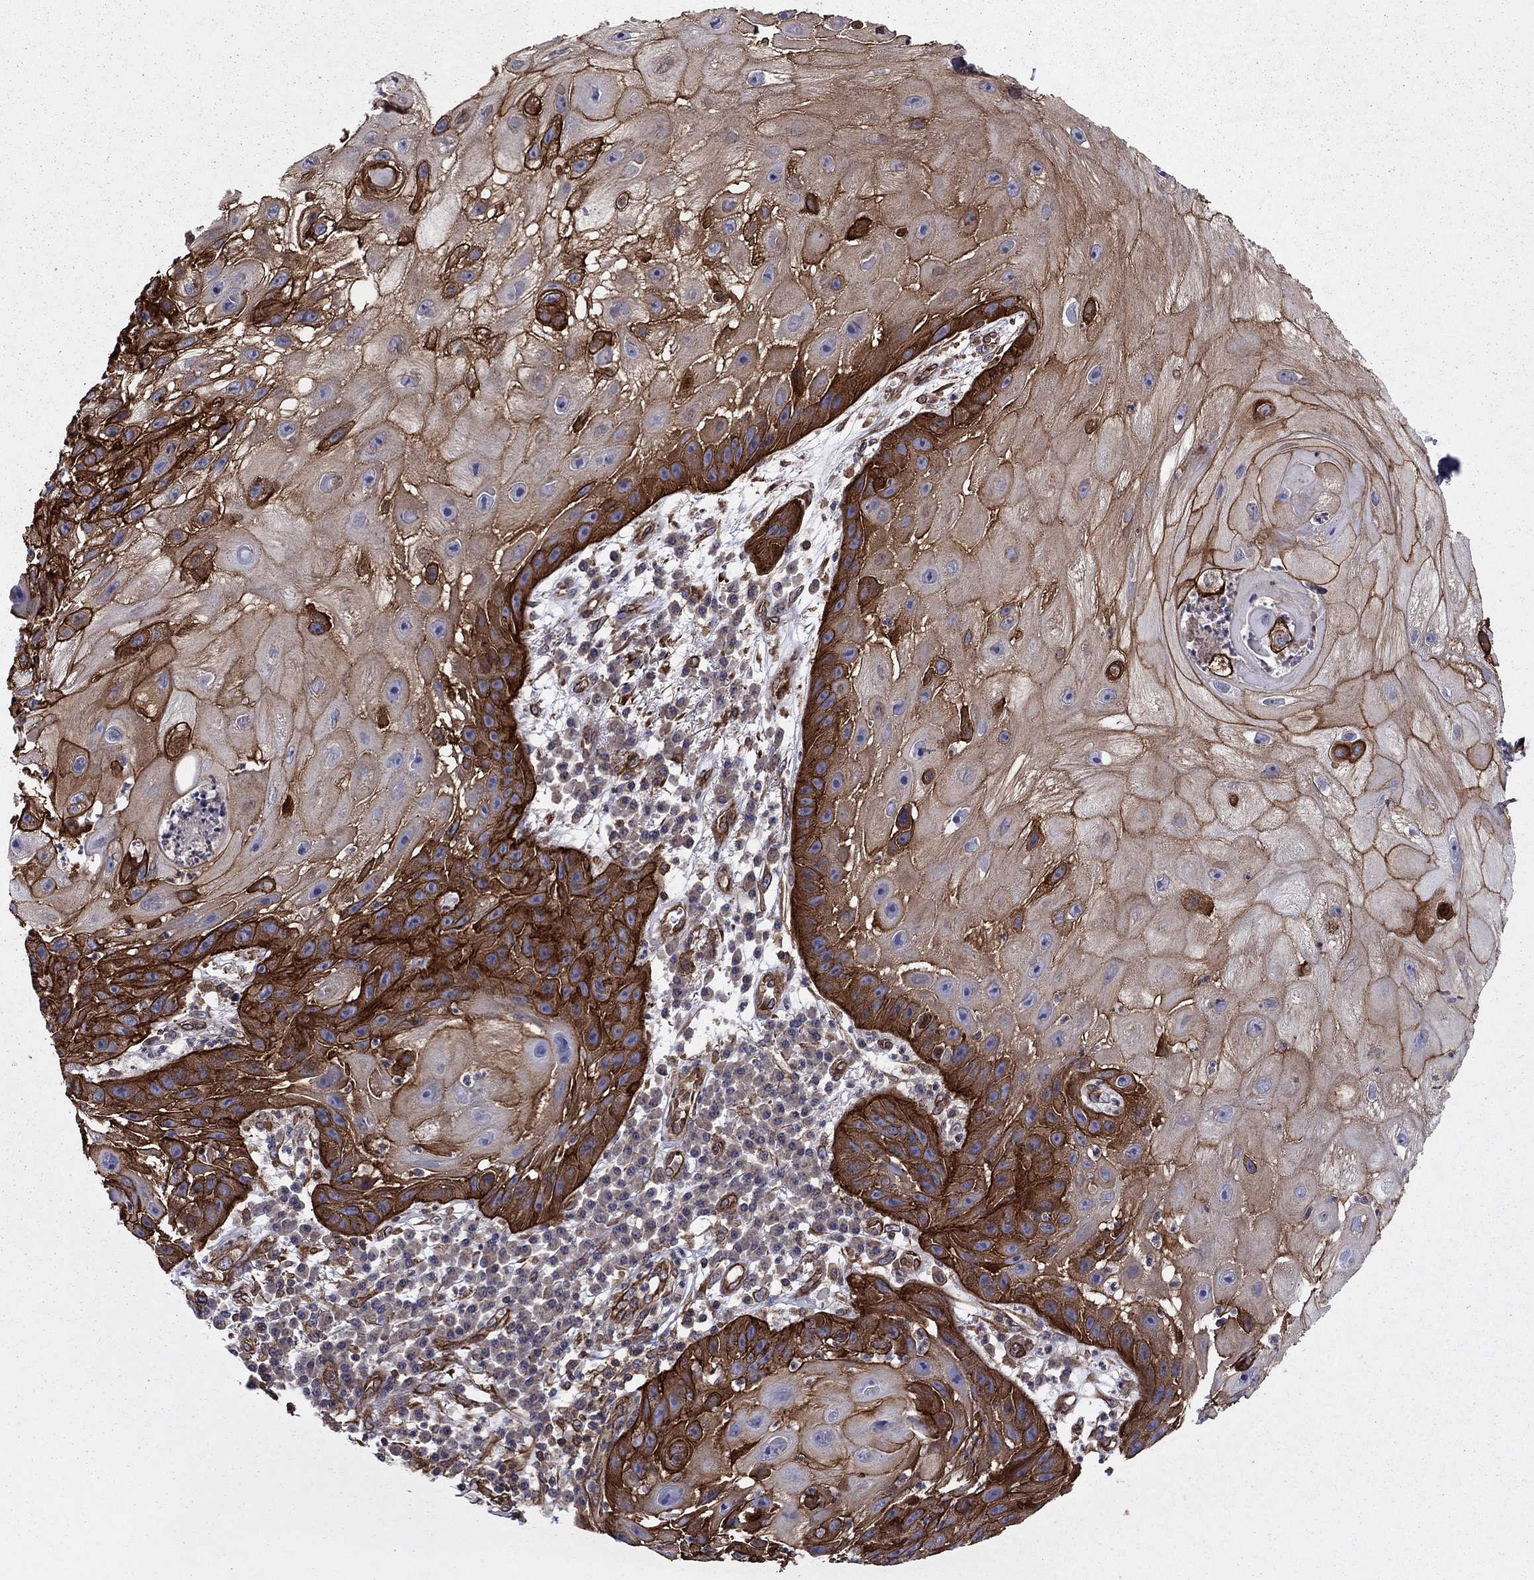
{"staining": {"intensity": "strong", "quantity": ">75%", "location": "cytoplasmic/membranous"}, "tissue": "skin cancer", "cell_type": "Tumor cells", "image_type": "cancer", "snomed": [{"axis": "morphology", "description": "Normal tissue, NOS"}, {"axis": "morphology", "description": "Squamous cell carcinoma, NOS"}, {"axis": "topography", "description": "Skin"}], "caption": "Human skin squamous cell carcinoma stained for a protein (brown) demonstrates strong cytoplasmic/membranous positive expression in approximately >75% of tumor cells.", "gene": "SHMT1", "patient": {"sex": "male", "age": 79}}